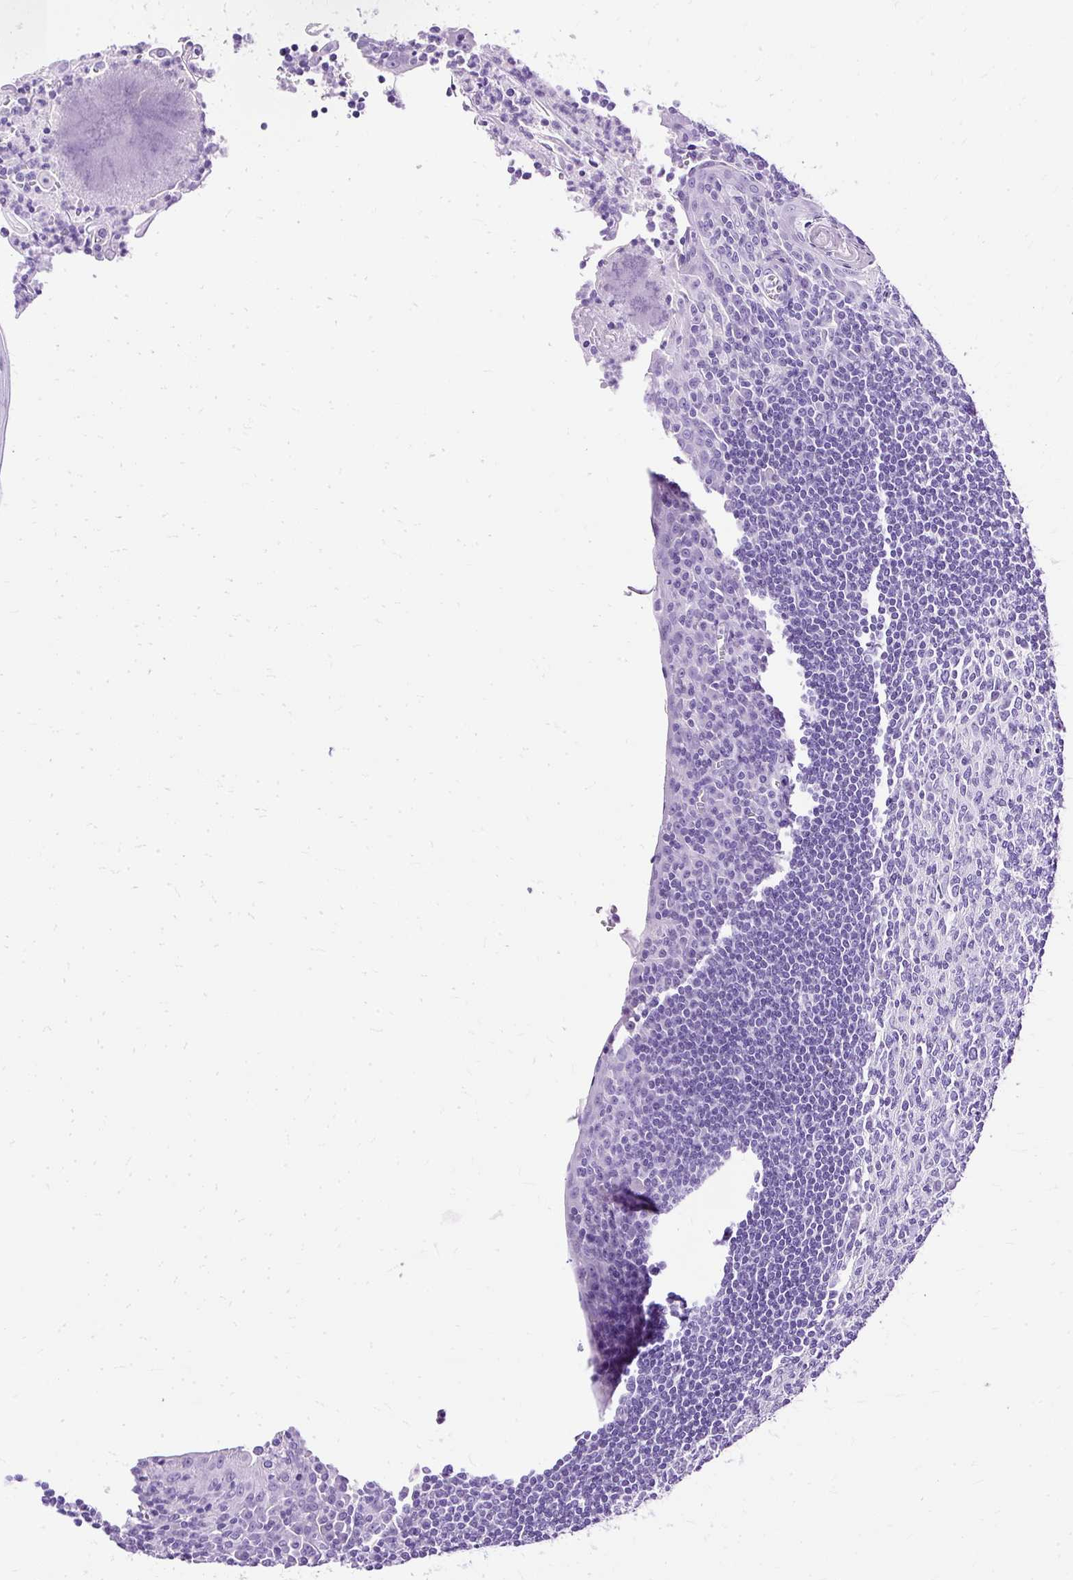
{"staining": {"intensity": "negative", "quantity": "none", "location": "none"}, "tissue": "tonsil", "cell_type": "Germinal center cells", "image_type": "normal", "snomed": [{"axis": "morphology", "description": "Normal tissue, NOS"}, {"axis": "topography", "description": "Tonsil"}], "caption": "Image shows no protein expression in germinal center cells of unremarkable tonsil.", "gene": "SLC8A2", "patient": {"sex": "male", "age": 27}}